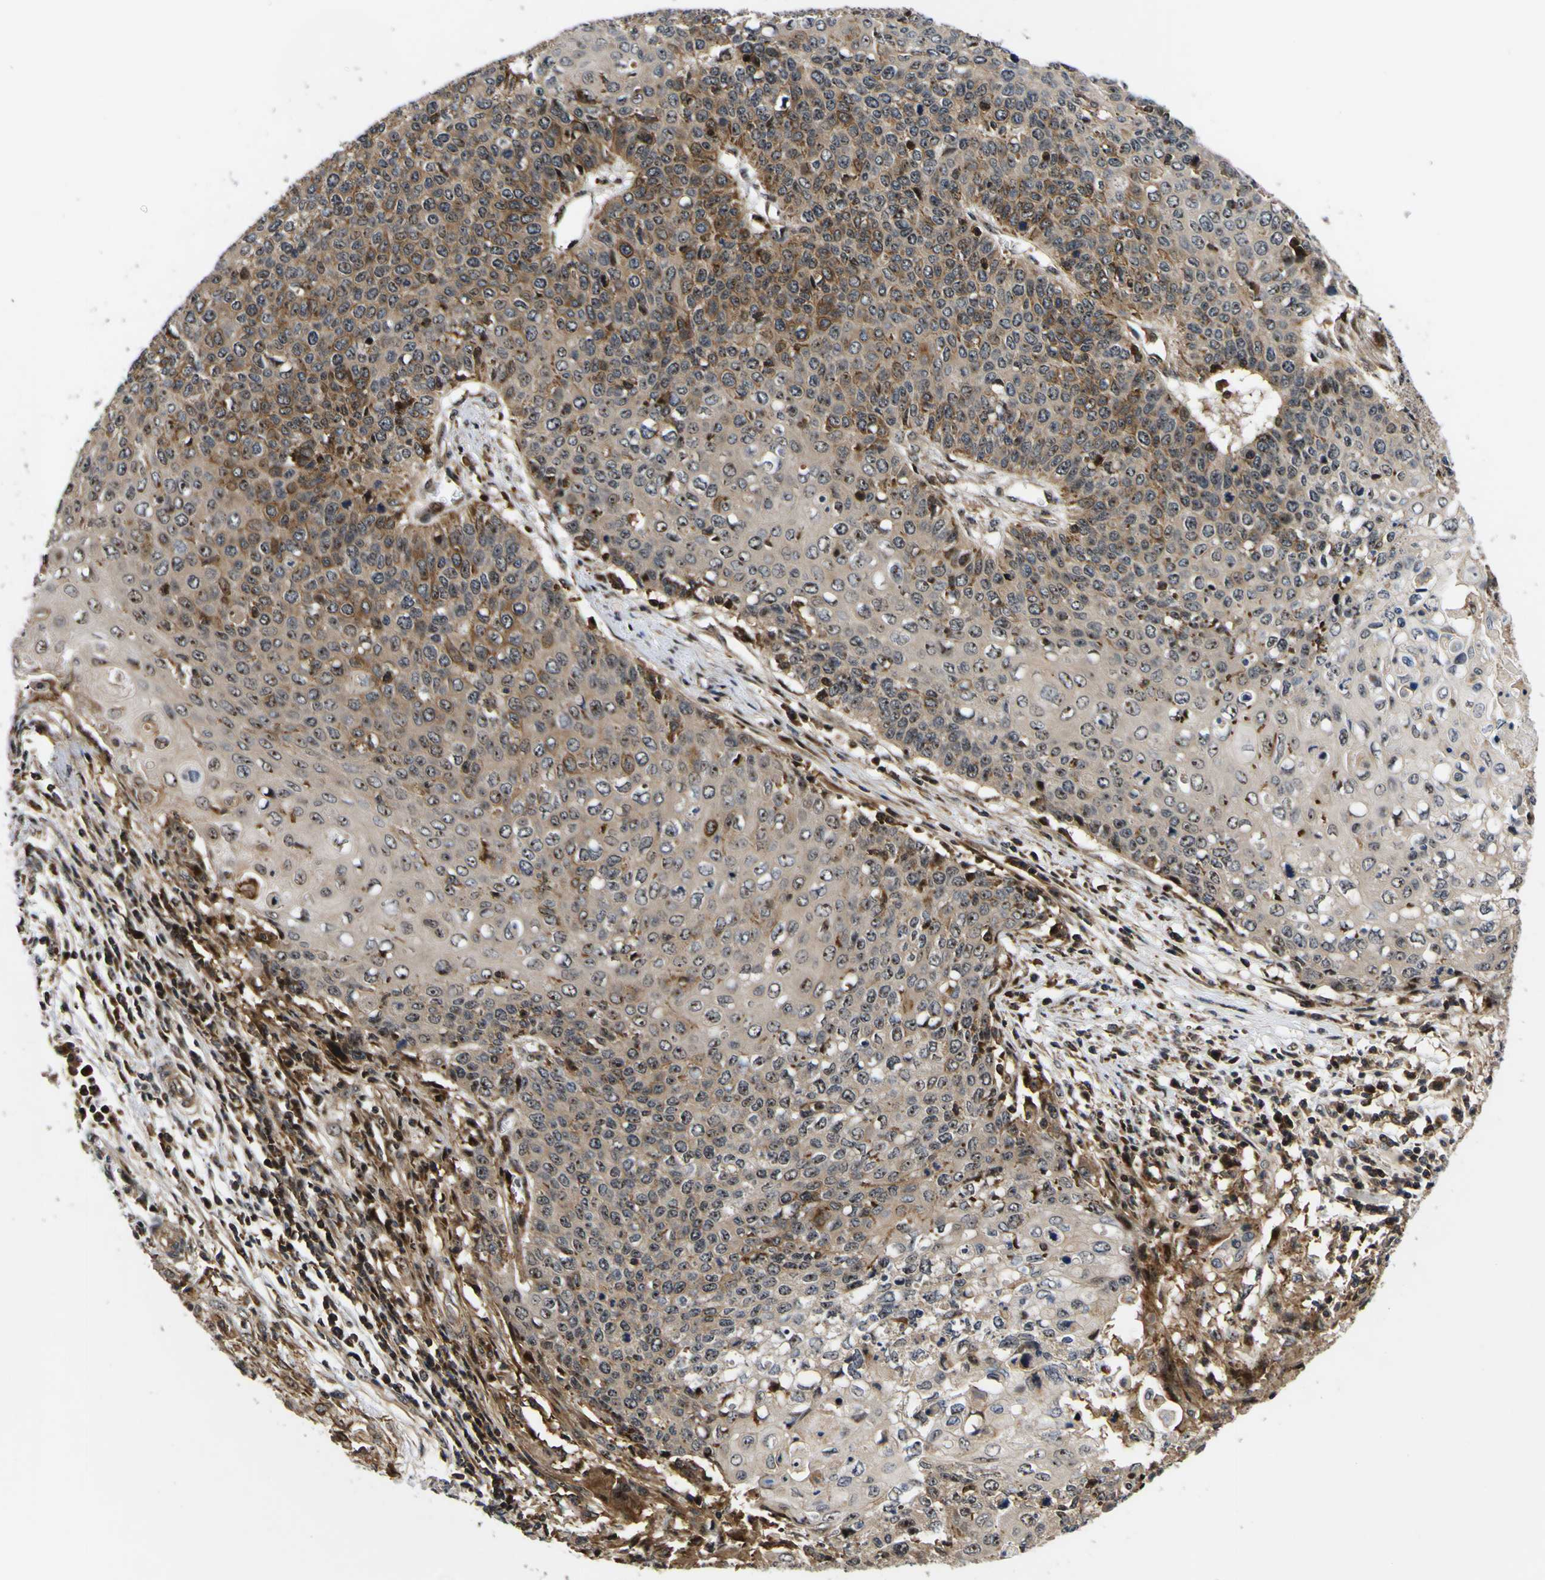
{"staining": {"intensity": "moderate", "quantity": ">75%", "location": "cytoplasmic/membranous,nuclear"}, "tissue": "cervical cancer", "cell_type": "Tumor cells", "image_type": "cancer", "snomed": [{"axis": "morphology", "description": "Squamous cell carcinoma, NOS"}, {"axis": "topography", "description": "Cervix"}], "caption": "Protein staining exhibits moderate cytoplasmic/membranous and nuclear staining in approximately >75% of tumor cells in cervical squamous cell carcinoma. The staining was performed using DAB (3,3'-diaminobenzidine) to visualize the protein expression in brown, while the nuclei were stained in blue with hematoxylin (Magnification: 20x).", "gene": "LRP4", "patient": {"sex": "female", "age": 39}}